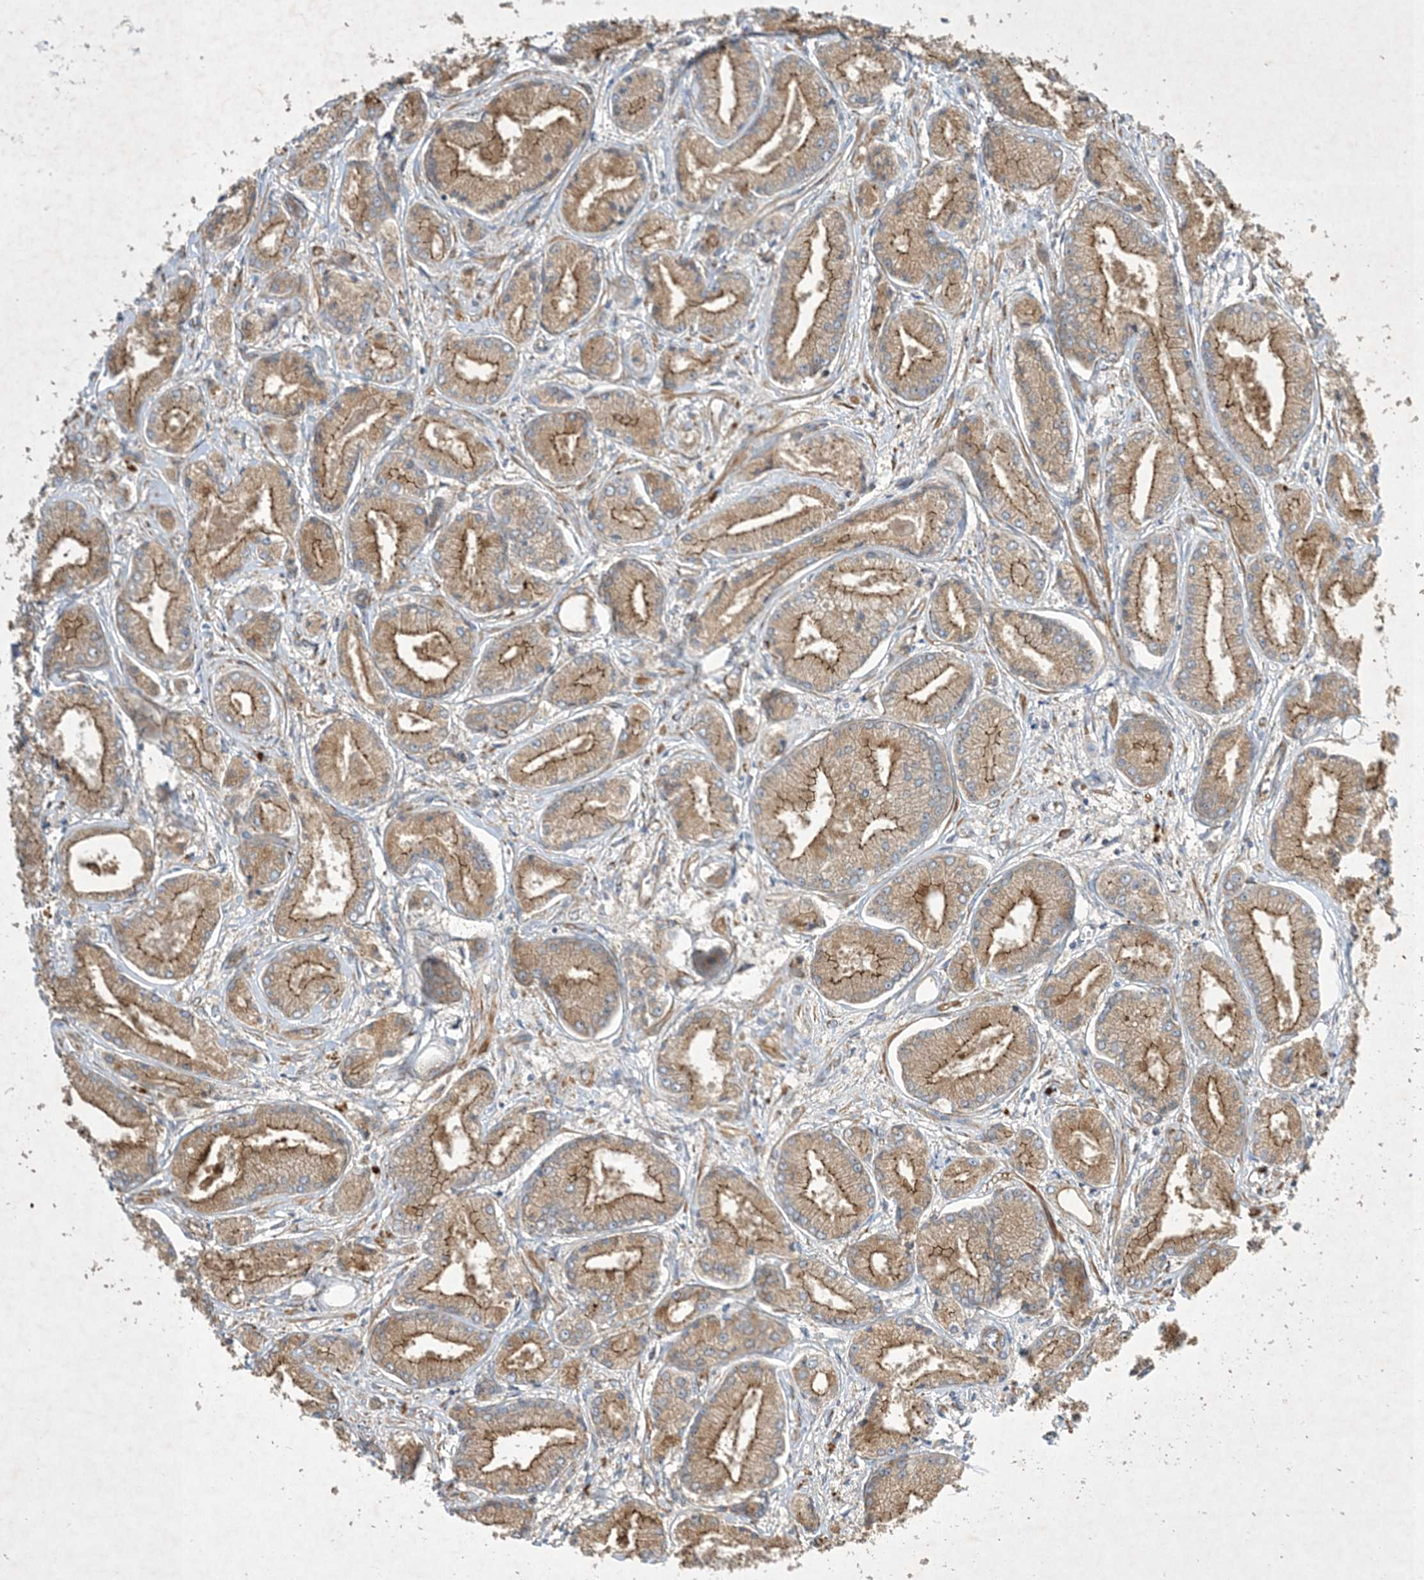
{"staining": {"intensity": "moderate", "quantity": ">75%", "location": "cytoplasmic/membranous"}, "tissue": "prostate cancer", "cell_type": "Tumor cells", "image_type": "cancer", "snomed": [{"axis": "morphology", "description": "Adenocarcinoma, Low grade"}, {"axis": "topography", "description": "Prostate"}], "caption": "A brown stain shows moderate cytoplasmic/membranous expression of a protein in human prostate cancer tumor cells.", "gene": "OTOP1", "patient": {"sex": "male", "age": 60}}